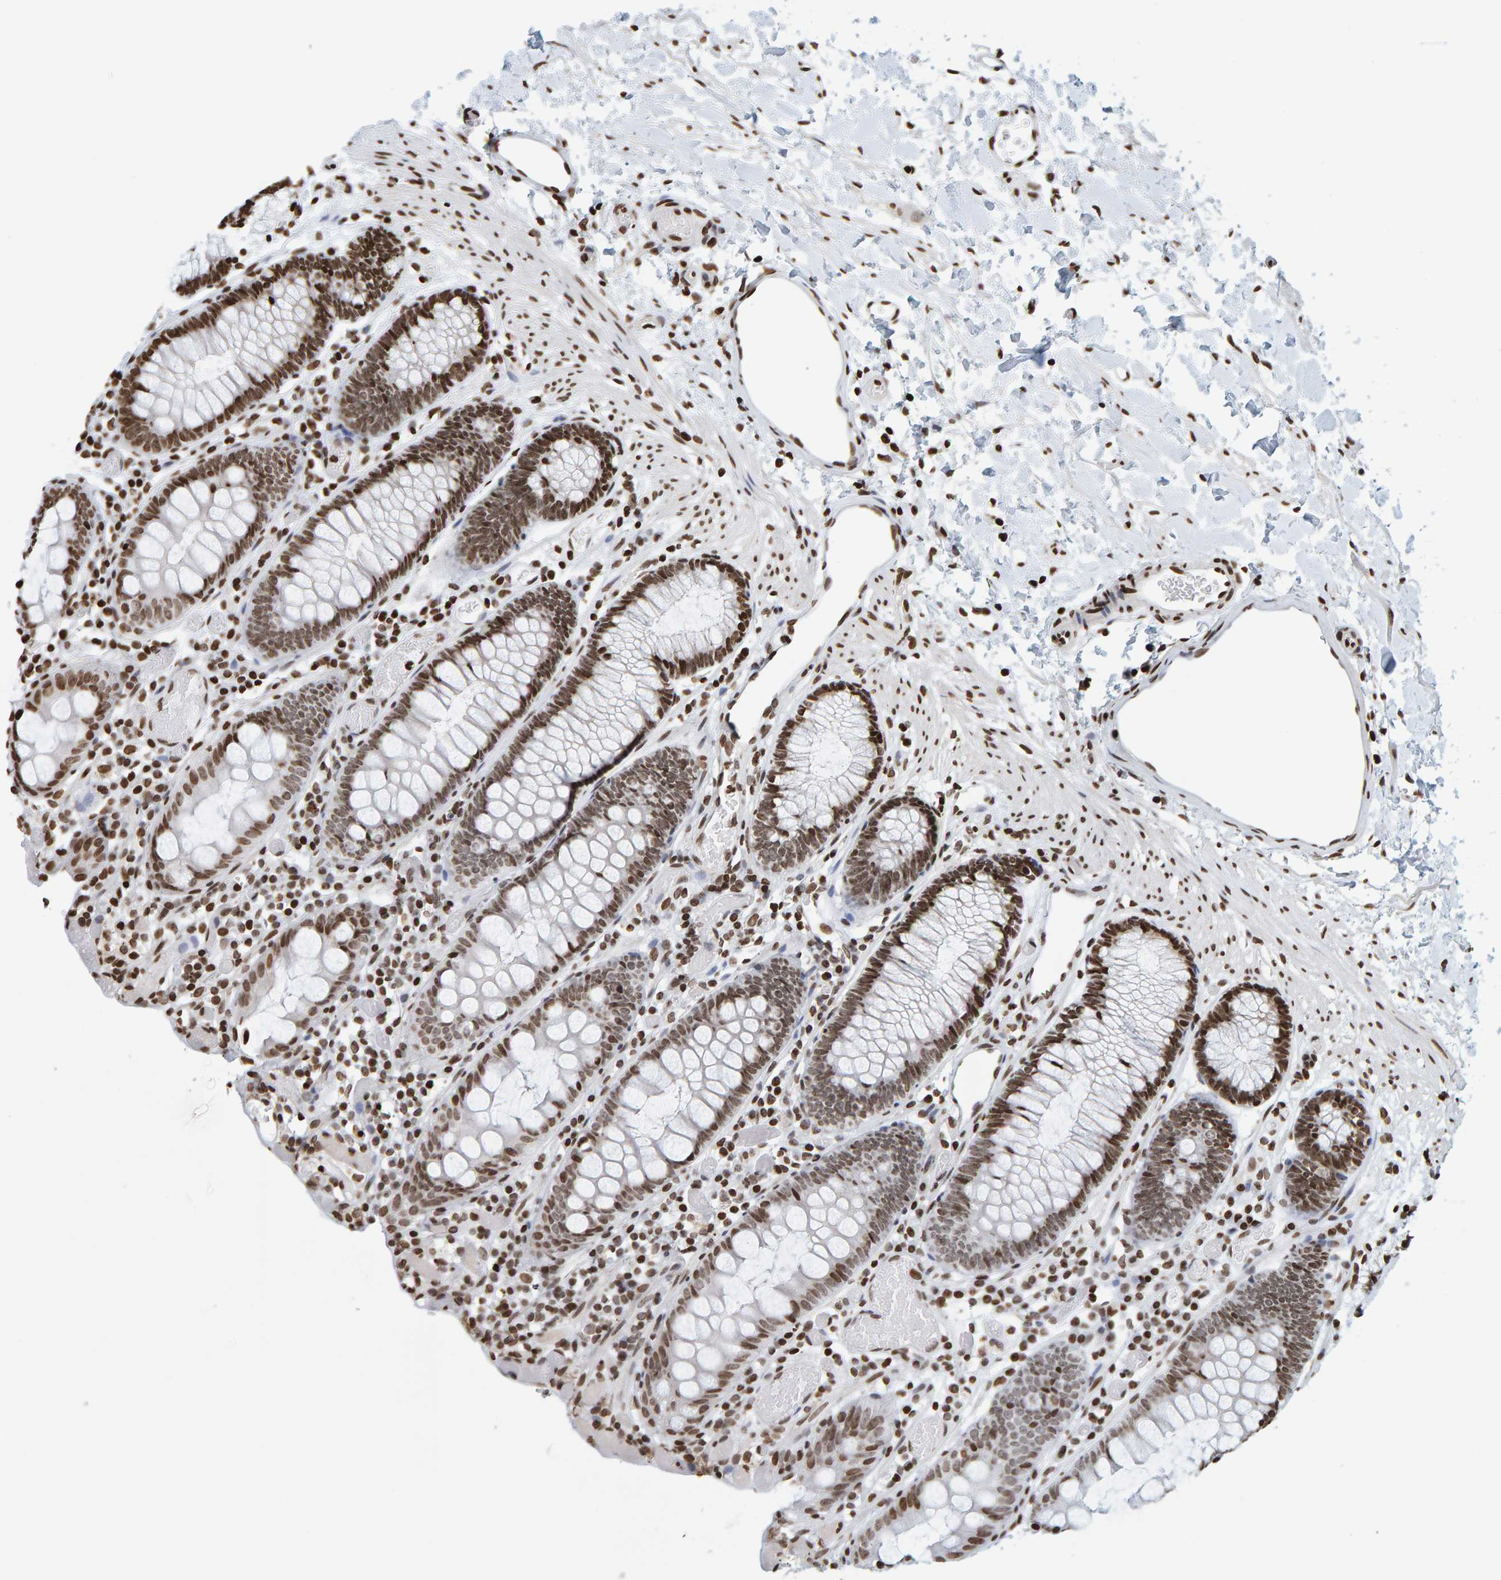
{"staining": {"intensity": "moderate", "quantity": ">75%", "location": "nuclear"}, "tissue": "colon", "cell_type": "Endothelial cells", "image_type": "normal", "snomed": [{"axis": "morphology", "description": "Normal tissue, NOS"}, {"axis": "topography", "description": "Colon"}], "caption": "Endothelial cells reveal moderate nuclear expression in approximately >75% of cells in normal colon. The staining is performed using DAB brown chromogen to label protein expression. The nuclei are counter-stained blue using hematoxylin.", "gene": "BRF2", "patient": {"sex": "male", "age": 14}}